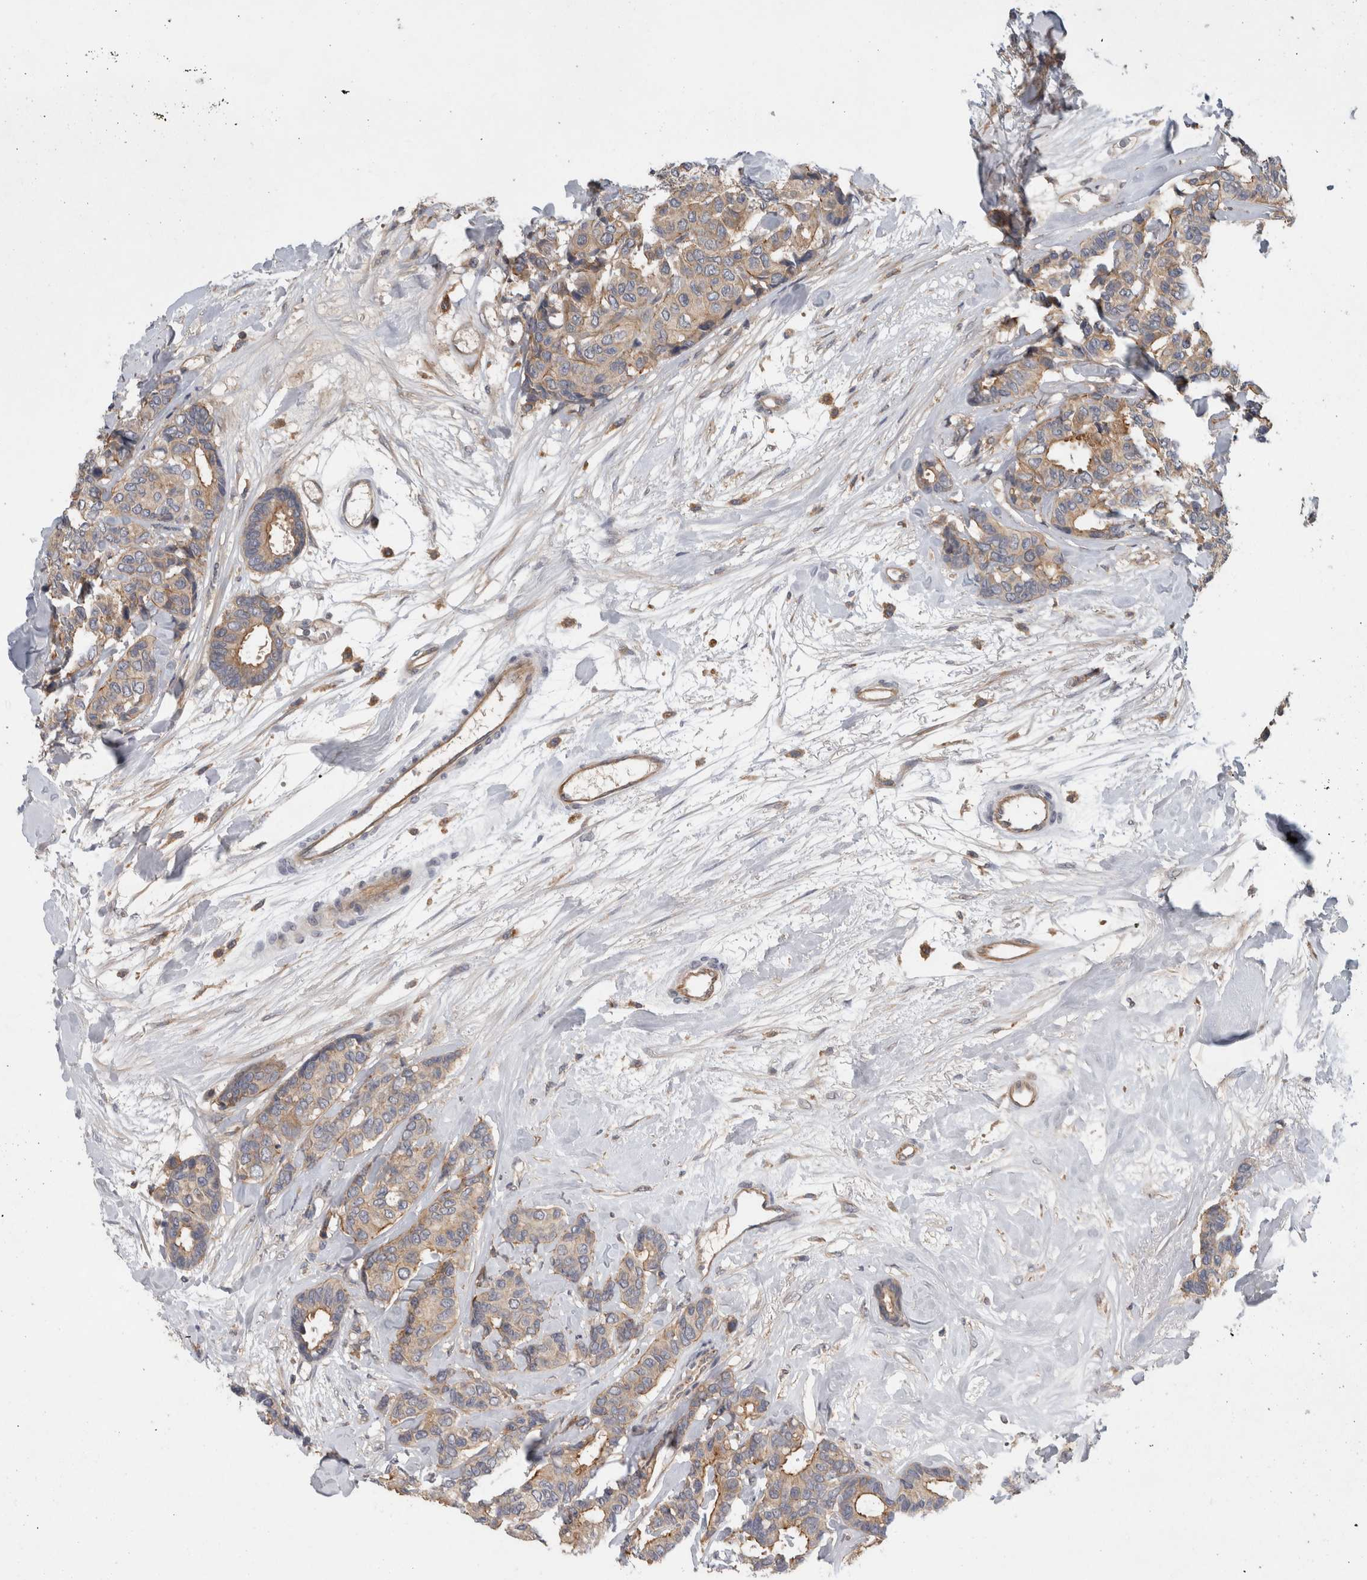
{"staining": {"intensity": "moderate", "quantity": "25%-75%", "location": "cytoplasmic/membranous"}, "tissue": "breast cancer", "cell_type": "Tumor cells", "image_type": "cancer", "snomed": [{"axis": "morphology", "description": "Duct carcinoma"}, {"axis": "topography", "description": "Breast"}], "caption": "DAB (3,3'-diaminobenzidine) immunohistochemical staining of human breast cancer reveals moderate cytoplasmic/membranous protein positivity in about 25%-75% of tumor cells. (IHC, brightfield microscopy, high magnification).", "gene": "SCARA5", "patient": {"sex": "female", "age": 87}}